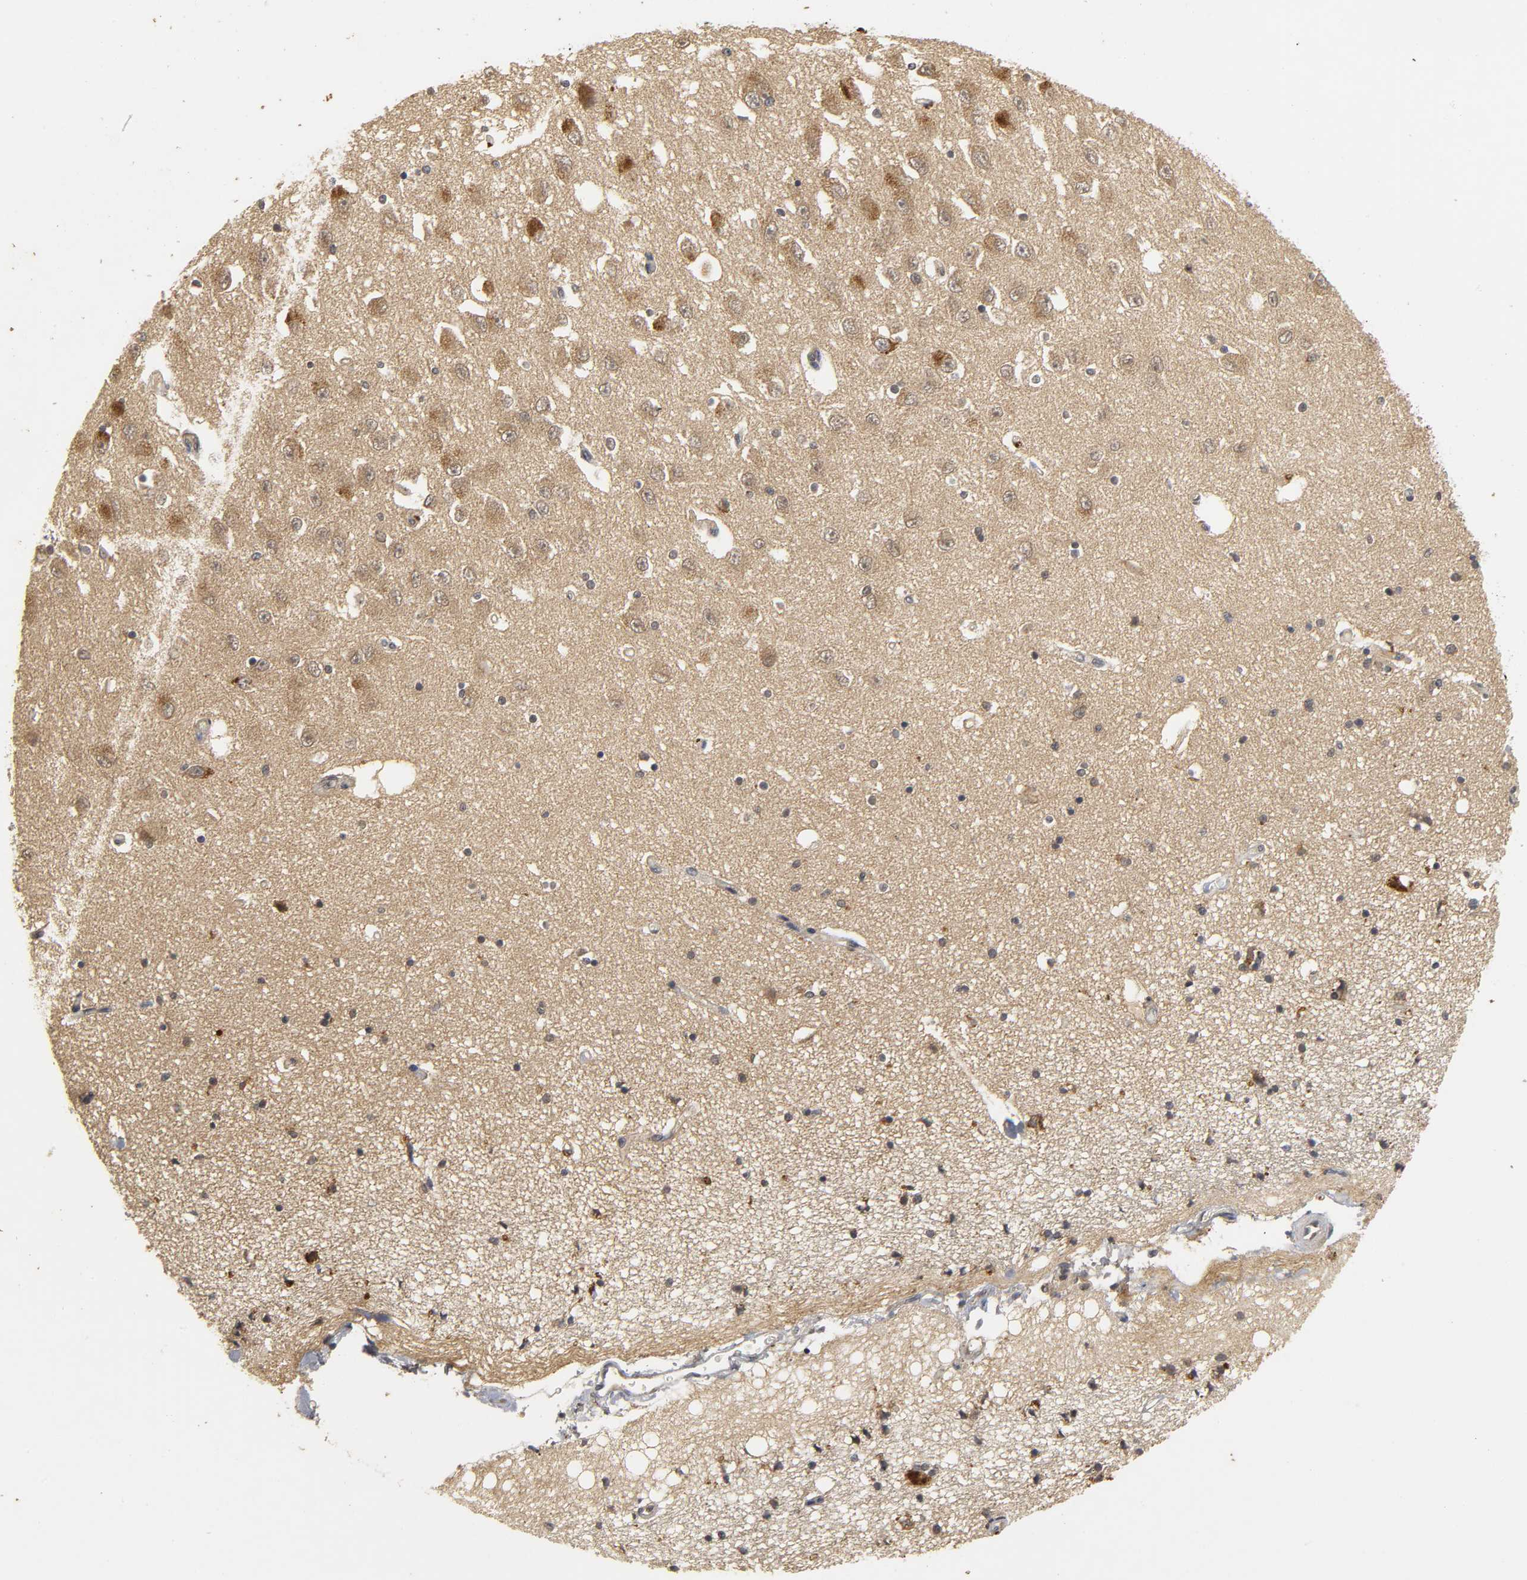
{"staining": {"intensity": "weak", "quantity": "25%-75%", "location": "cytoplasmic/membranous"}, "tissue": "hippocampus", "cell_type": "Glial cells", "image_type": "normal", "snomed": [{"axis": "morphology", "description": "Normal tissue, NOS"}, {"axis": "topography", "description": "Hippocampus"}], "caption": "This photomicrograph exhibits immunohistochemistry (IHC) staining of unremarkable human hippocampus, with low weak cytoplasmic/membranous staining in approximately 25%-75% of glial cells.", "gene": "TRAF6", "patient": {"sex": "female", "age": 54}}